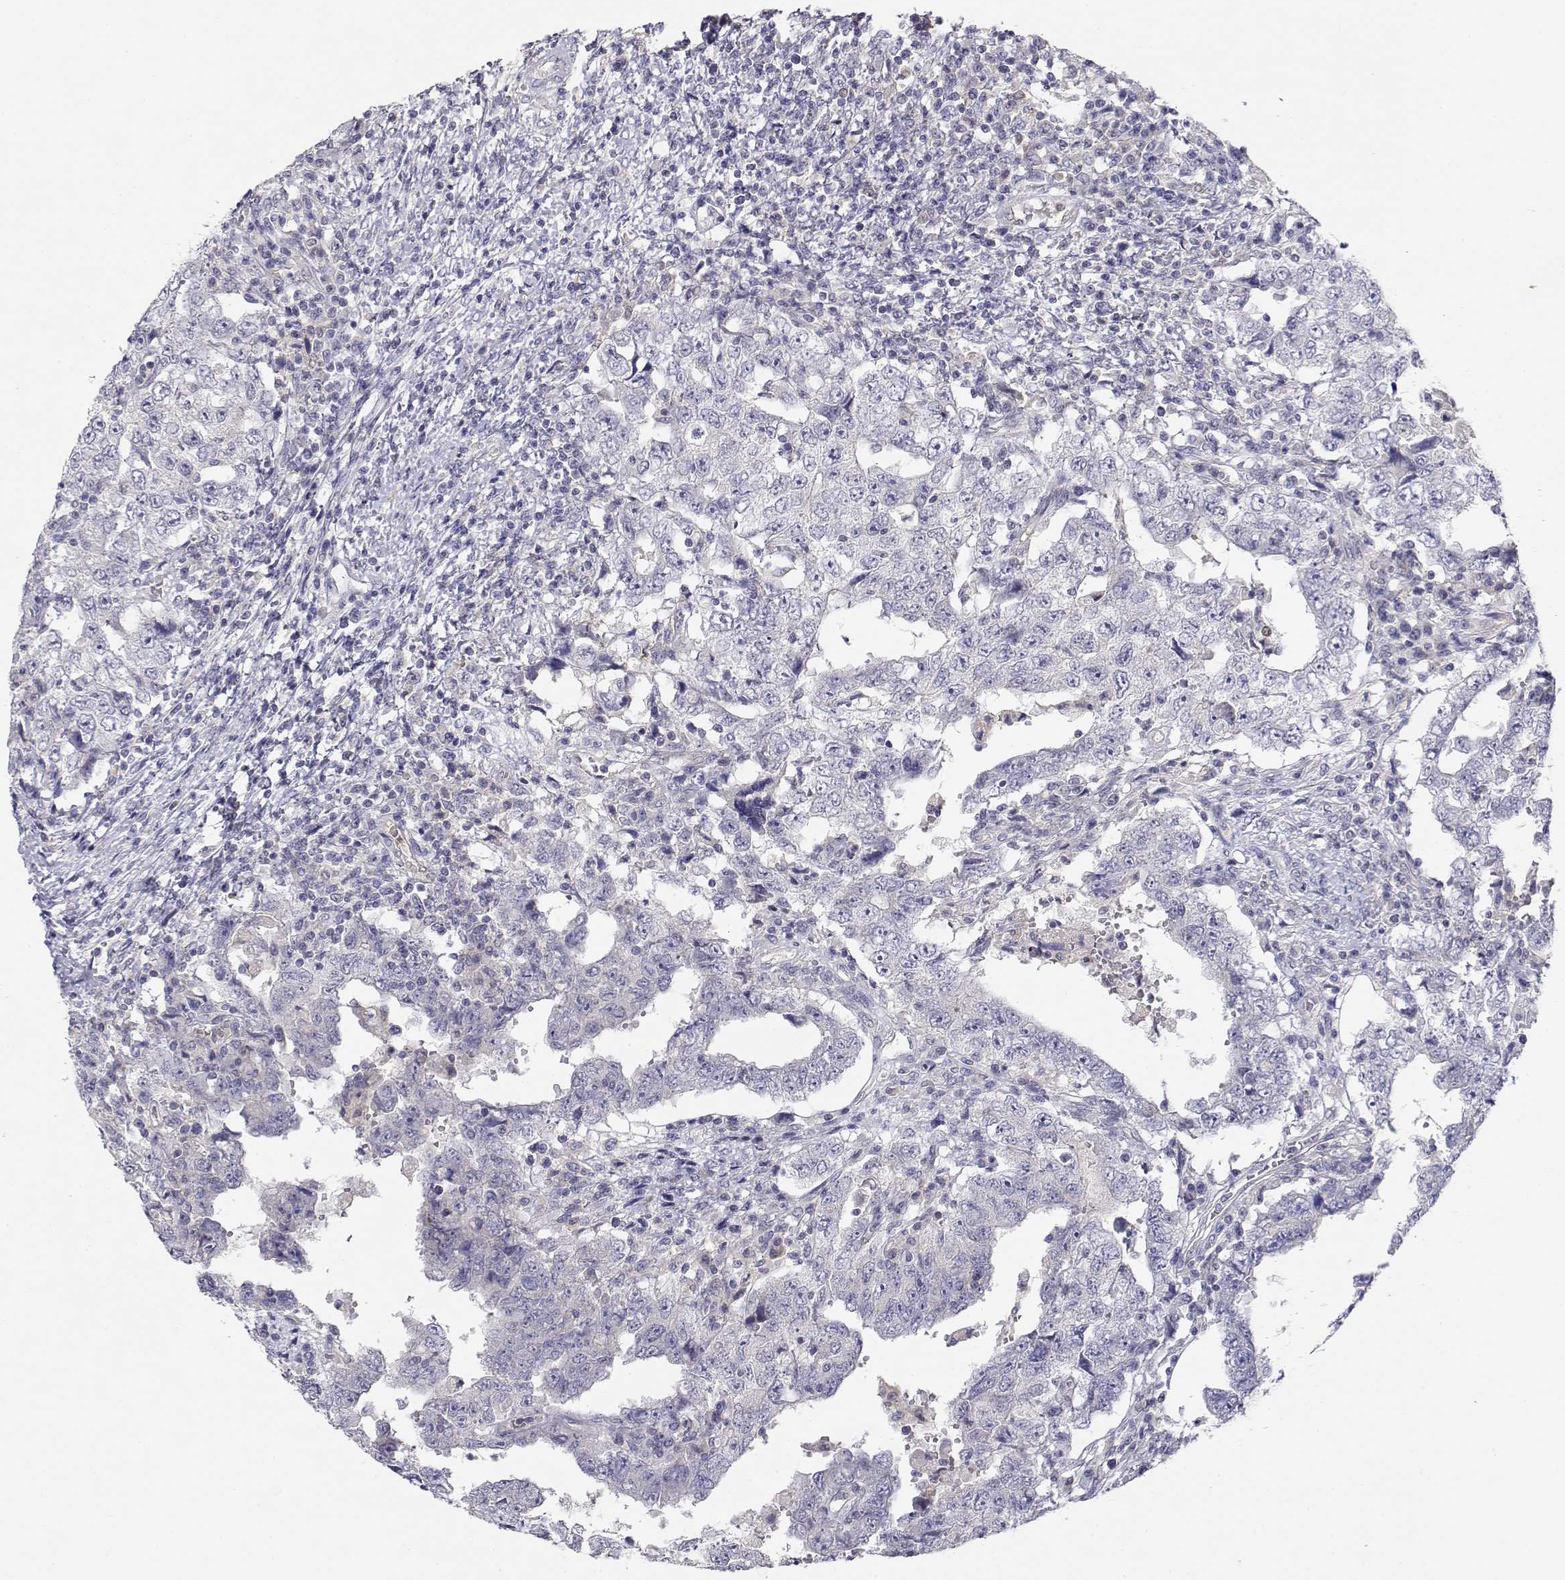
{"staining": {"intensity": "negative", "quantity": "none", "location": "none"}, "tissue": "testis cancer", "cell_type": "Tumor cells", "image_type": "cancer", "snomed": [{"axis": "morphology", "description": "Carcinoma, Embryonal, NOS"}, {"axis": "topography", "description": "Testis"}], "caption": "This is an IHC image of human testis cancer (embryonal carcinoma). There is no positivity in tumor cells.", "gene": "ADA", "patient": {"sex": "male", "age": 26}}